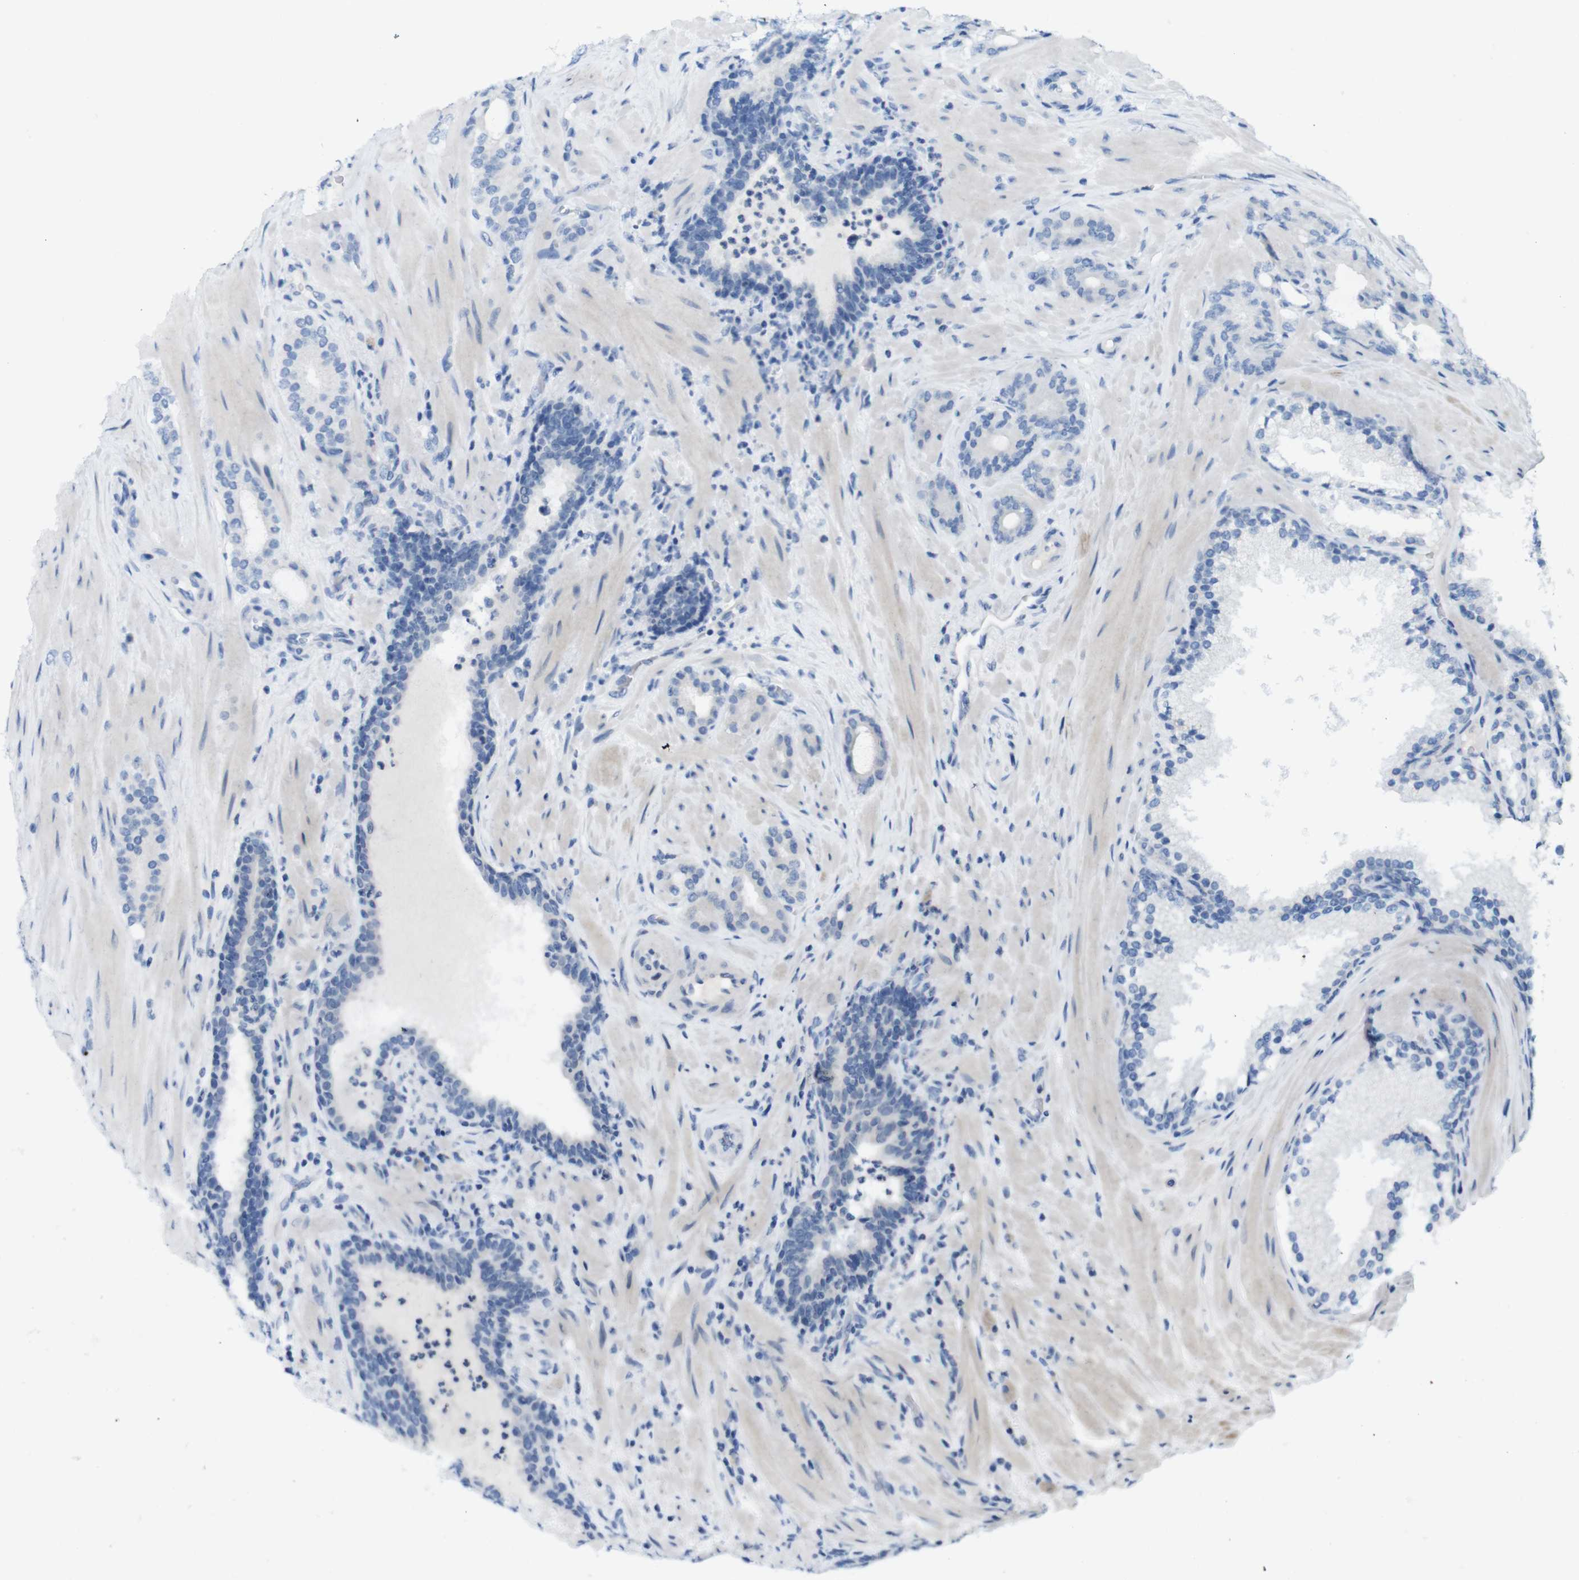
{"staining": {"intensity": "negative", "quantity": "none", "location": "none"}, "tissue": "prostate cancer", "cell_type": "Tumor cells", "image_type": "cancer", "snomed": [{"axis": "morphology", "description": "Adenocarcinoma, Low grade"}, {"axis": "topography", "description": "Prostate"}], "caption": "DAB immunohistochemical staining of prostate low-grade adenocarcinoma shows no significant positivity in tumor cells. (DAB (3,3'-diaminobenzidine) immunohistochemistry visualized using brightfield microscopy, high magnification).", "gene": "OPN1SW", "patient": {"sex": "male", "age": 63}}